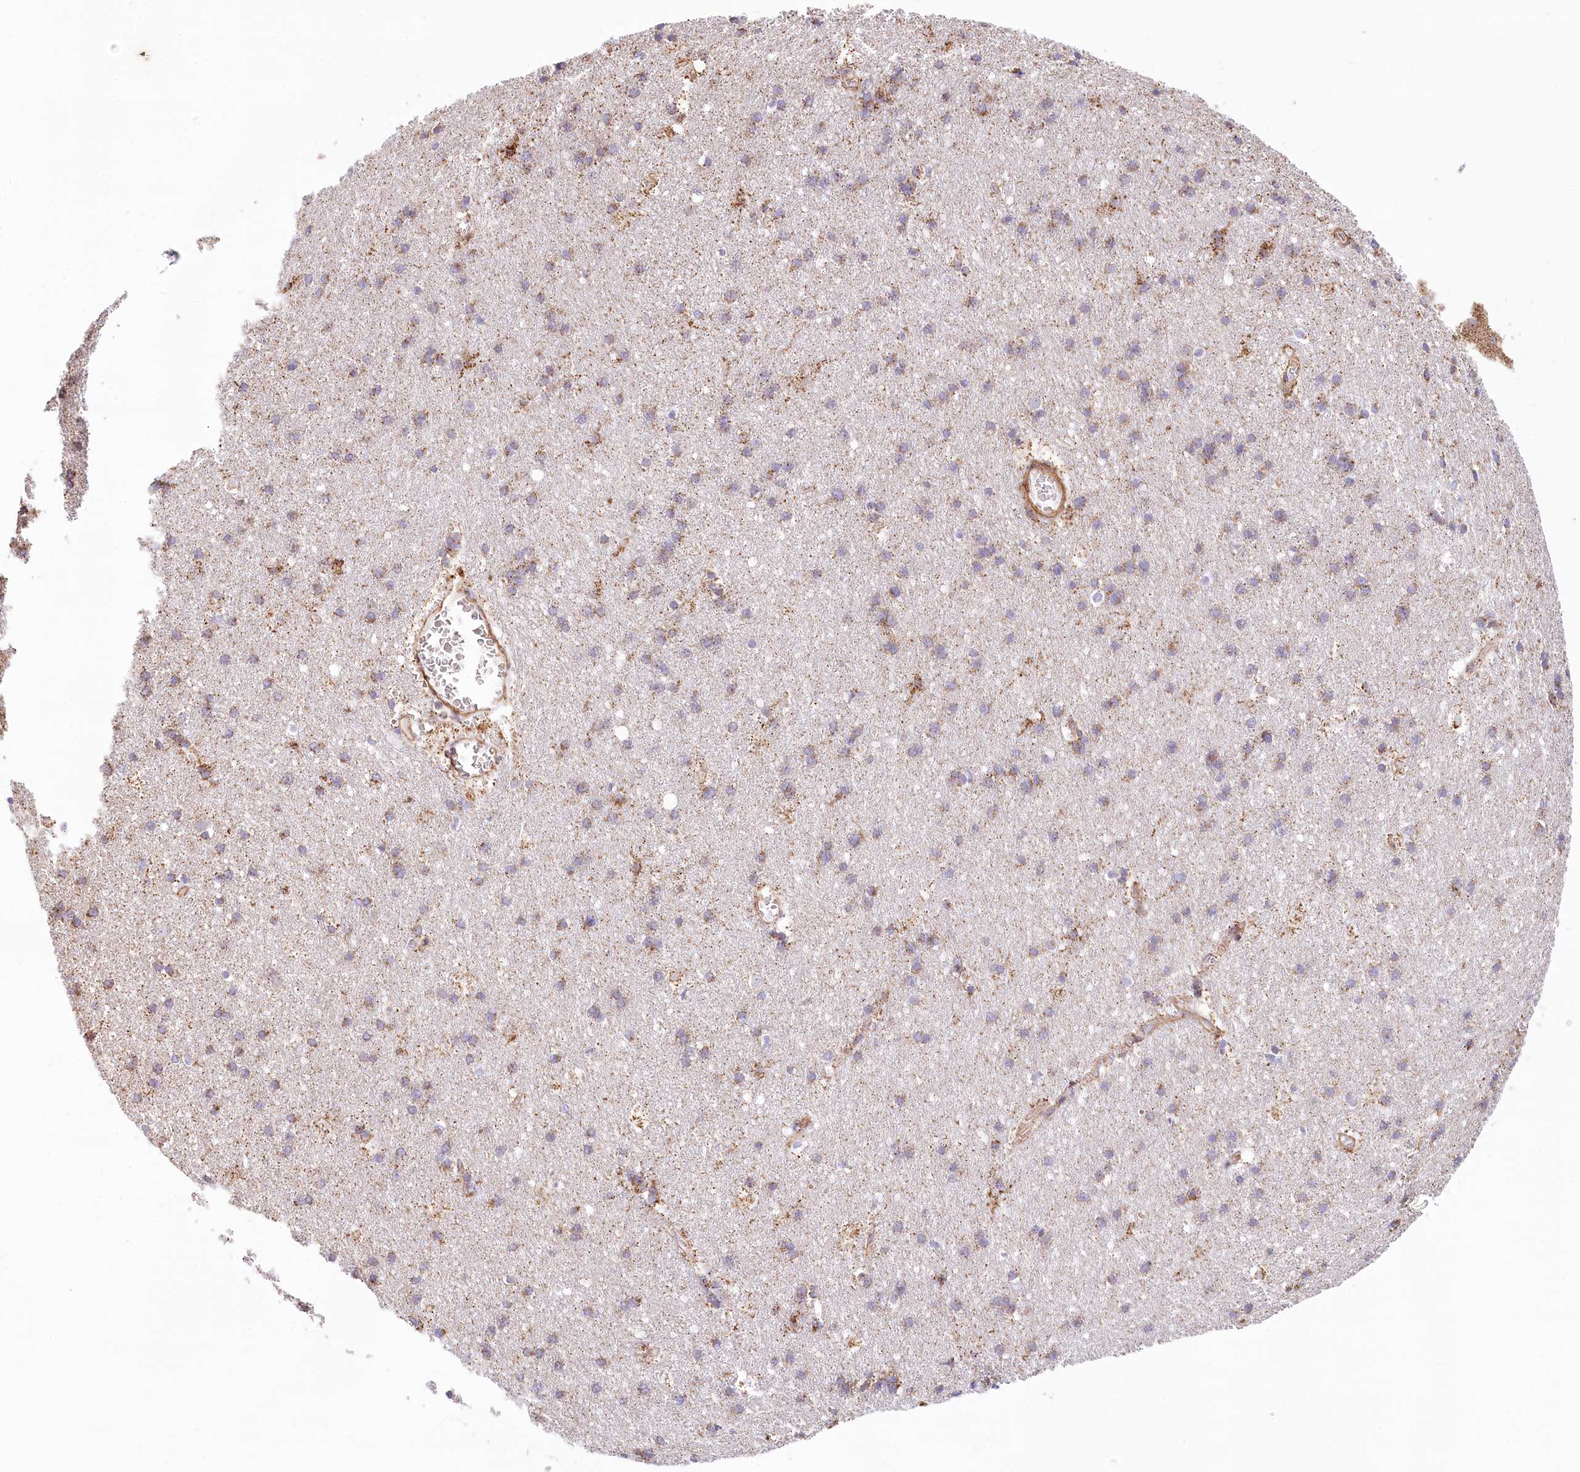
{"staining": {"intensity": "weak", "quantity": ">75%", "location": "cytoplasmic/membranous"}, "tissue": "cerebral cortex", "cell_type": "Endothelial cells", "image_type": "normal", "snomed": [{"axis": "morphology", "description": "Normal tissue, NOS"}, {"axis": "topography", "description": "Cerebral cortex"}], "caption": "Immunohistochemical staining of benign cerebral cortex displays weak cytoplasmic/membranous protein expression in approximately >75% of endothelial cells. The protein of interest is stained brown, and the nuclei are stained in blue (DAB IHC with brightfield microscopy, high magnification).", "gene": "UMPS", "patient": {"sex": "male", "age": 54}}